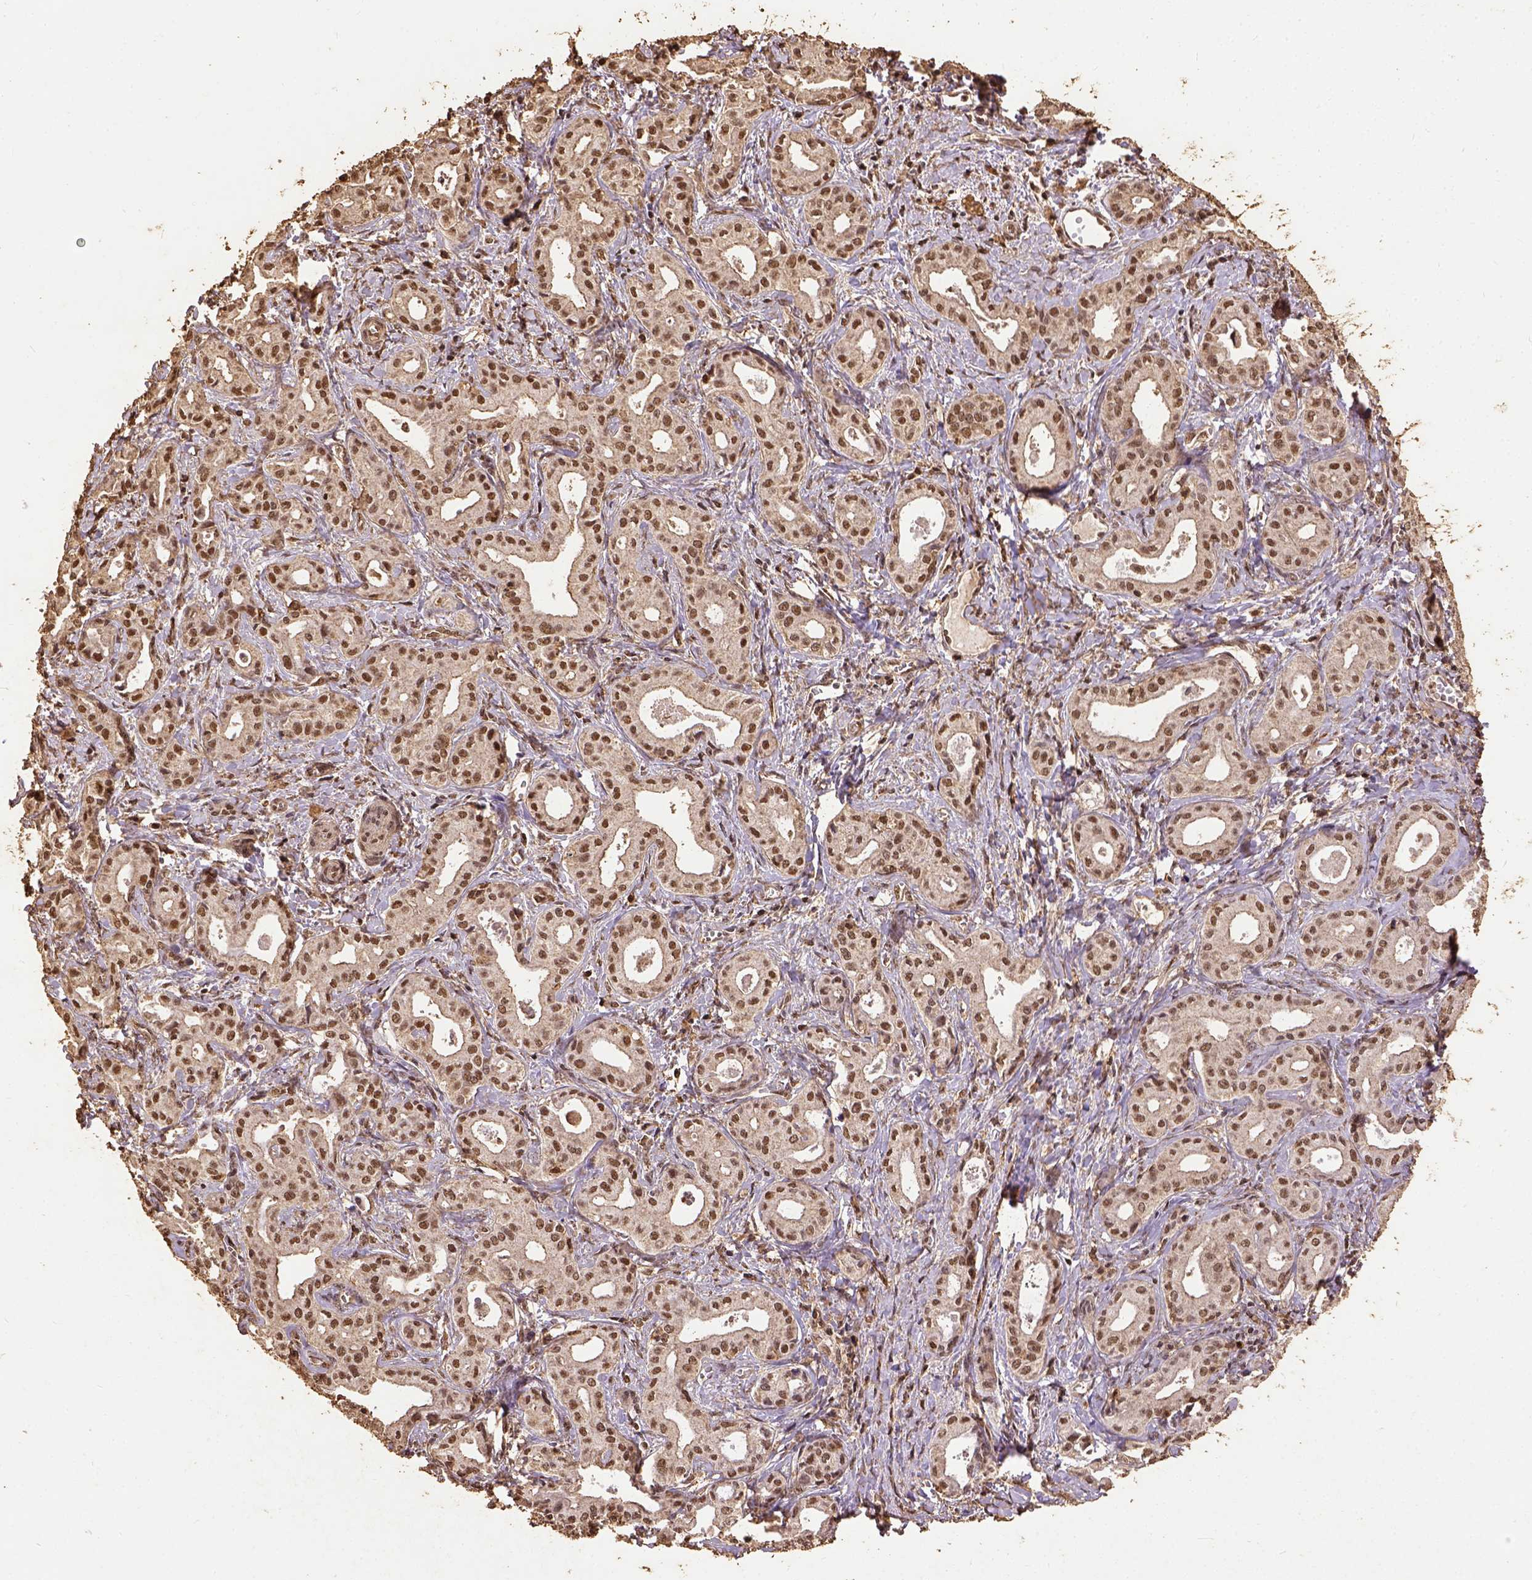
{"staining": {"intensity": "moderate", "quantity": ">75%", "location": "nuclear"}, "tissue": "liver cancer", "cell_type": "Tumor cells", "image_type": "cancer", "snomed": [{"axis": "morphology", "description": "Cholangiocarcinoma"}, {"axis": "topography", "description": "Liver"}], "caption": "This is an image of immunohistochemistry (IHC) staining of liver cholangiocarcinoma, which shows moderate staining in the nuclear of tumor cells.", "gene": "NACC1", "patient": {"sex": "female", "age": 65}}